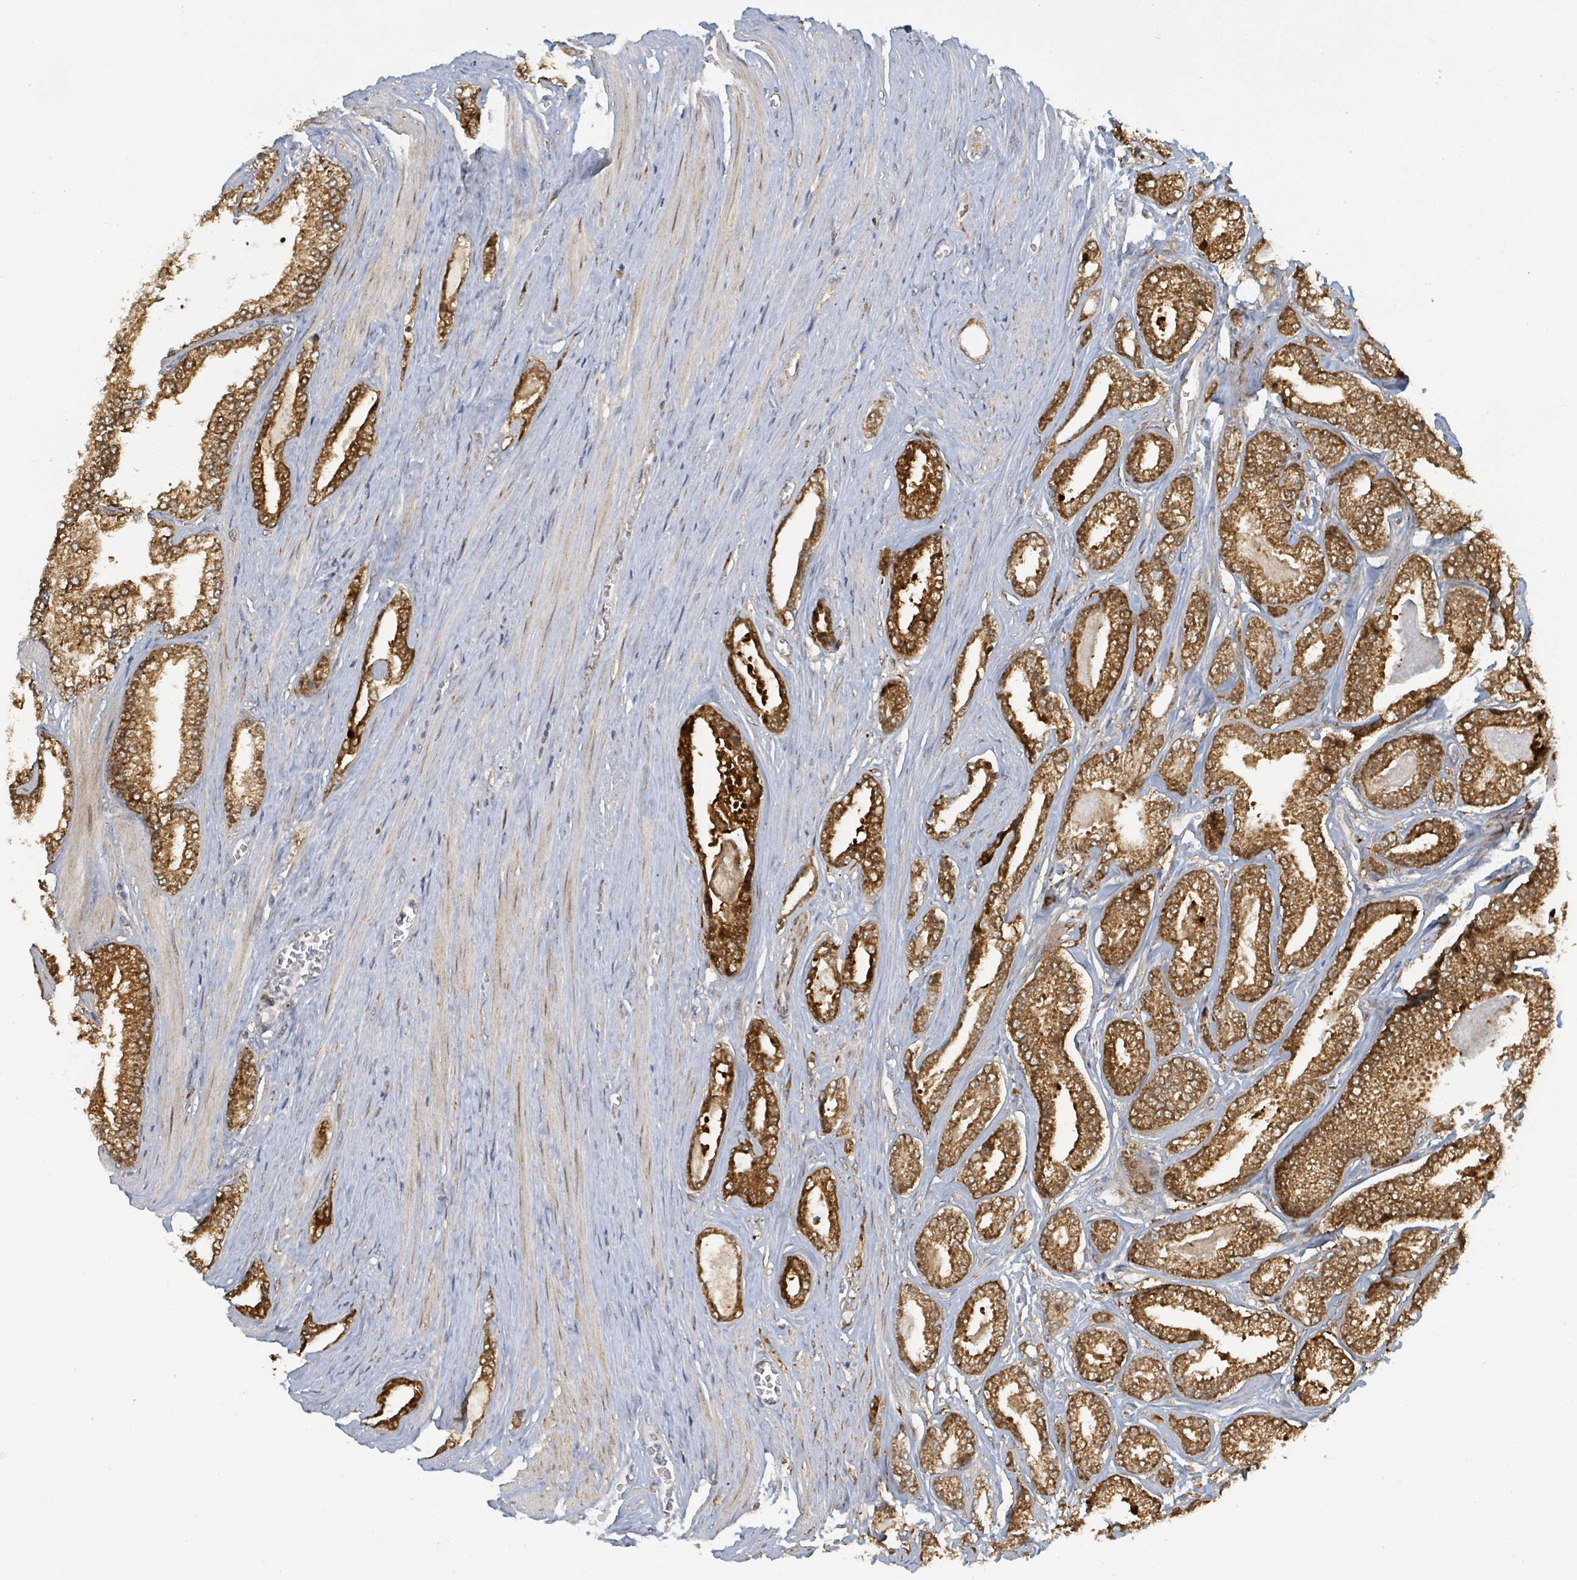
{"staining": {"intensity": "strong", "quantity": ">75%", "location": "cytoplasmic/membranous"}, "tissue": "prostate cancer", "cell_type": "Tumor cells", "image_type": "cancer", "snomed": [{"axis": "morphology", "description": "Adenocarcinoma, NOS"}, {"axis": "topography", "description": "Prostate and seminal vesicle, NOS"}], "caption": "A brown stain labels strong cytoplasmic/membranous staining of a protein in prostate adenocarcinoma tumor cells. Immunohistochemistry stains the protein of interest in brown and the nuclei are stained blue.", "gene": "PSMB7", "patient": {"sex": "male", "age": 76}}